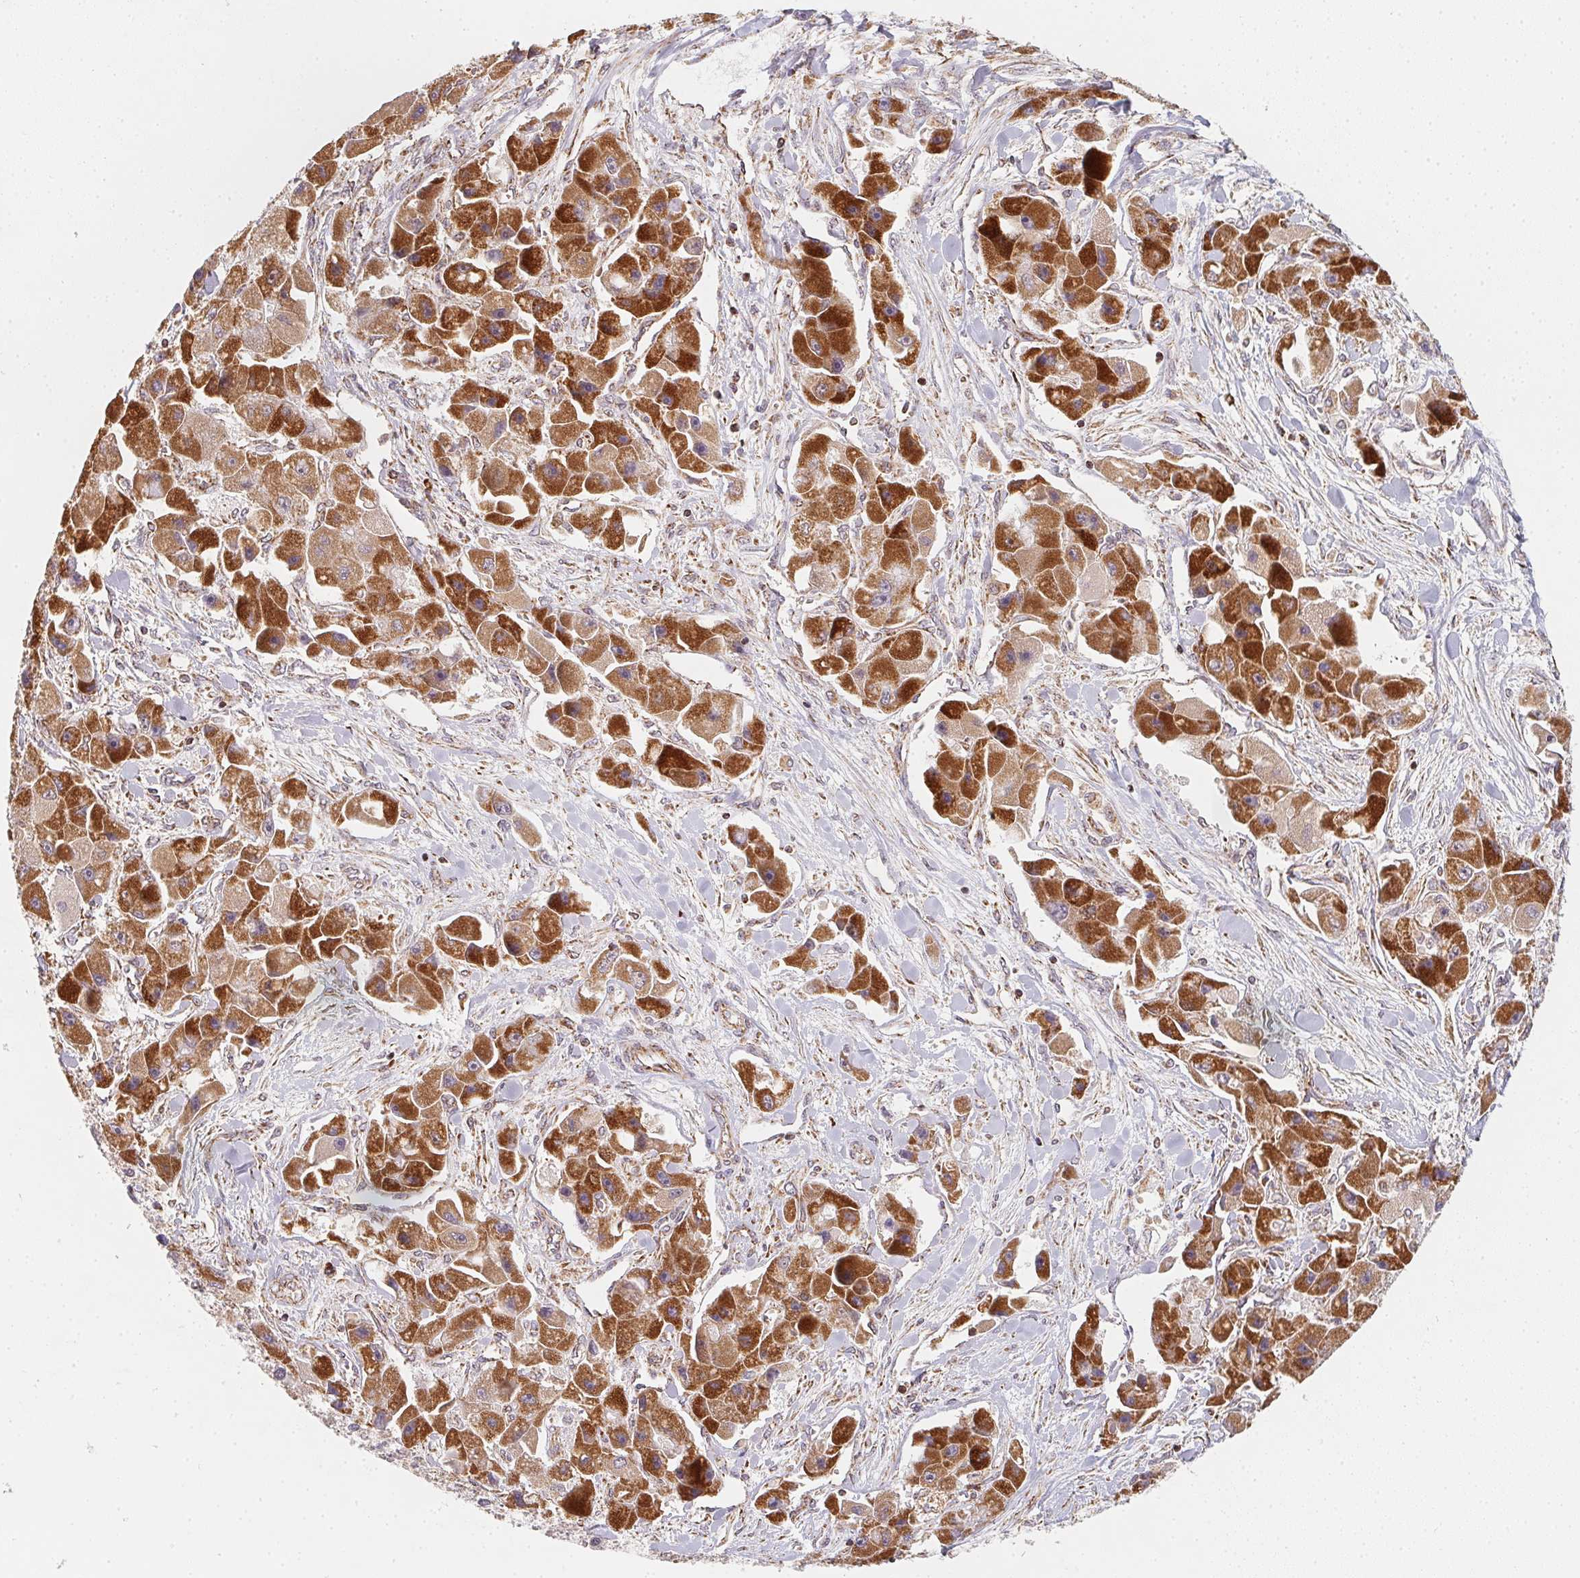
{"staining": {"intensity": "strong", "quantity": ">75%", "location": "cytoplasmic/membranous"}, "tissue": "liver cancer", "cell_type": "Tumor cells", "image_type": "cancer", "snomed": [{"axis": "morphology", "description": "Carcinoma, Hepatocellular, NOS"}, {"axis": "topography", "description": "Liver"}], "caption": "The immunohistochemical stain labels strong cytoplasmic/membranous staining in tumor cells of hepatocellular carcinoma (liver) tissue.", "gene": "NDUFS6", "patient": {"sex": "male", "age": 24}}